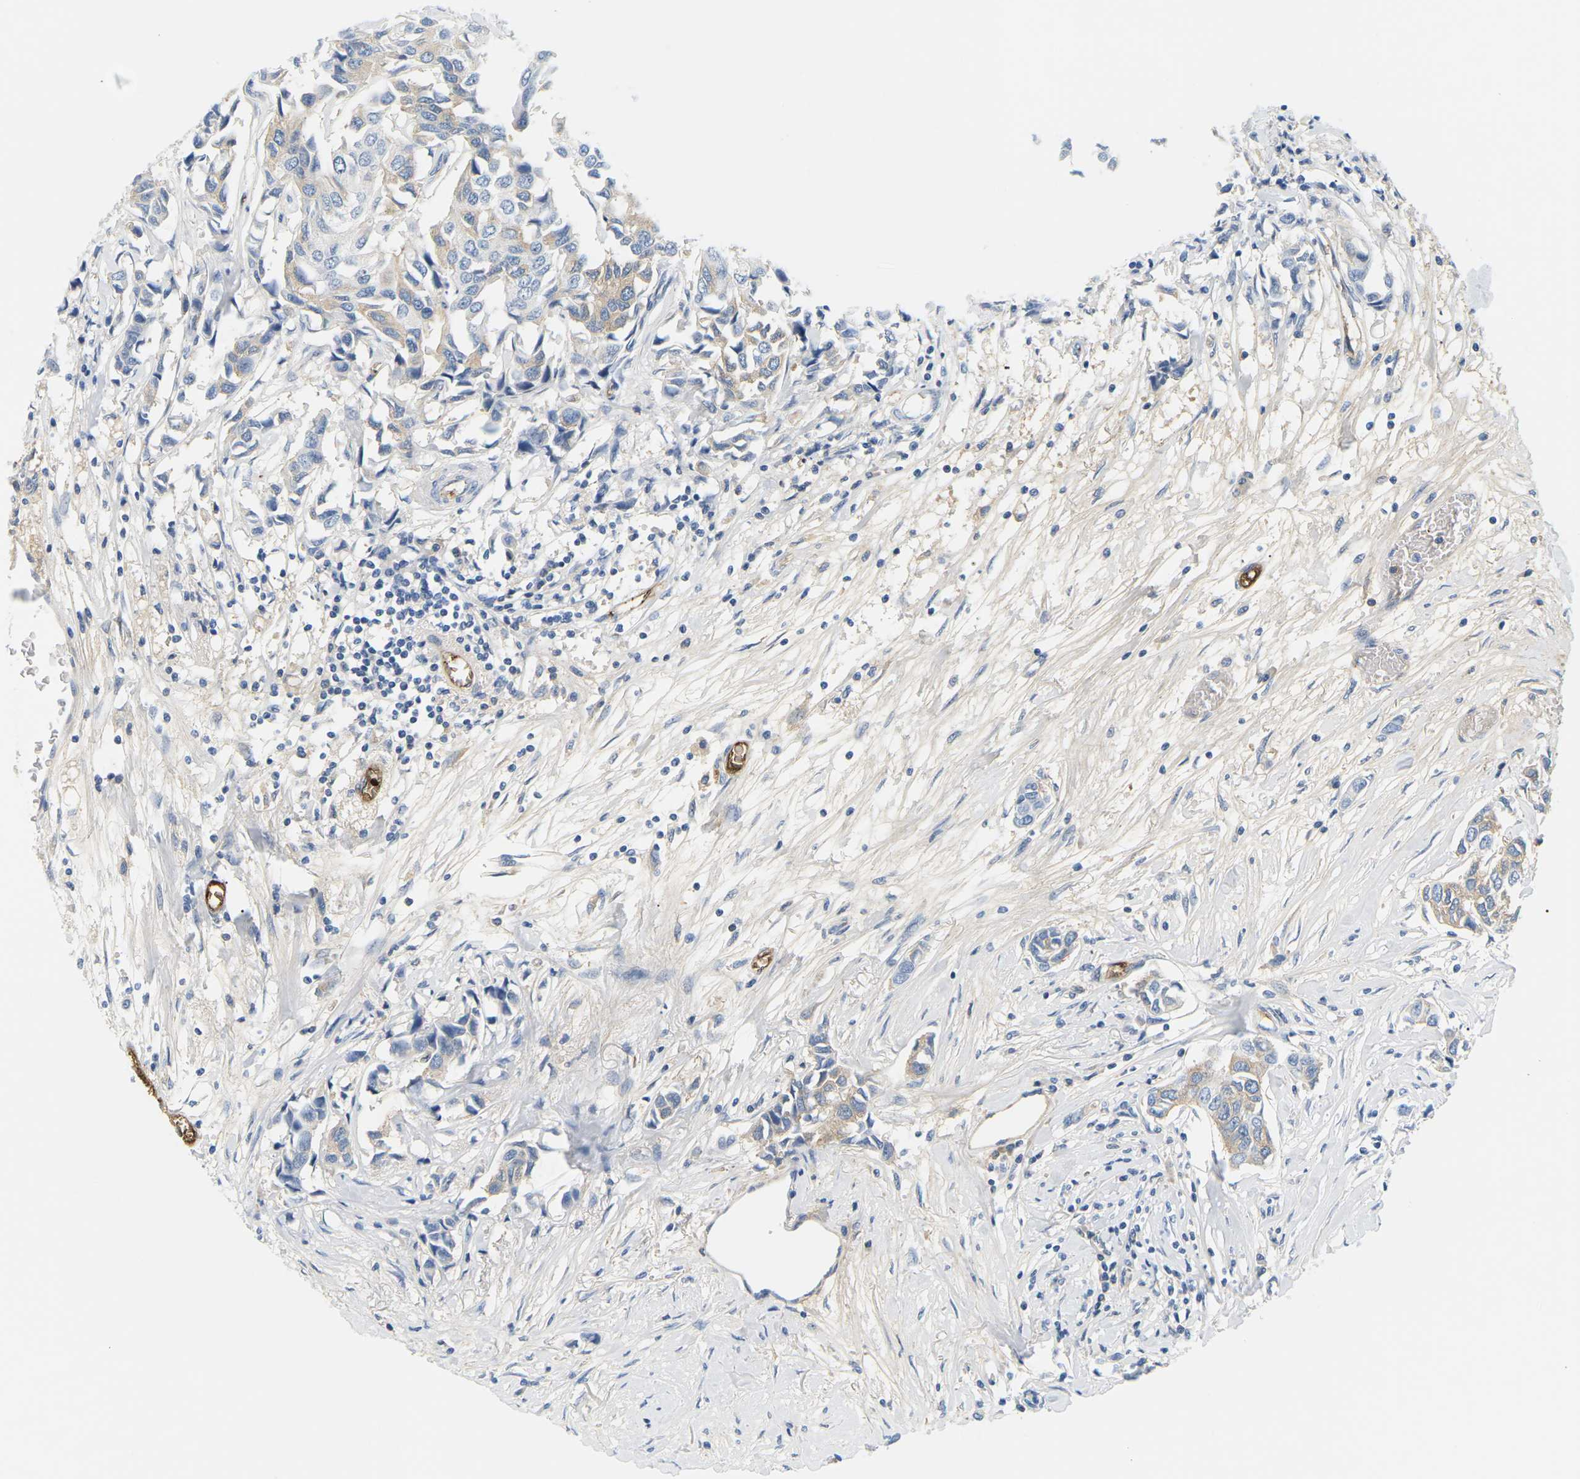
{"staining": {"intensity": "weak", "quantity": "<25%", "location": "cytoplasmic/membranous"}, "tissue": "breast cancer", "cell_type": "Tumor cells", "image_type": "cancer", "snomed": [{"axis": "morphology", "description": "Duct carcinoma"}, {"axis": "topography", "description": "Breast"}], "caption": "Breast cancer was stained to show a protein in brown. There is no significant expression in tumor cells.", "gene": "APOB", "patient": {"sex": "female", "age": 80}}